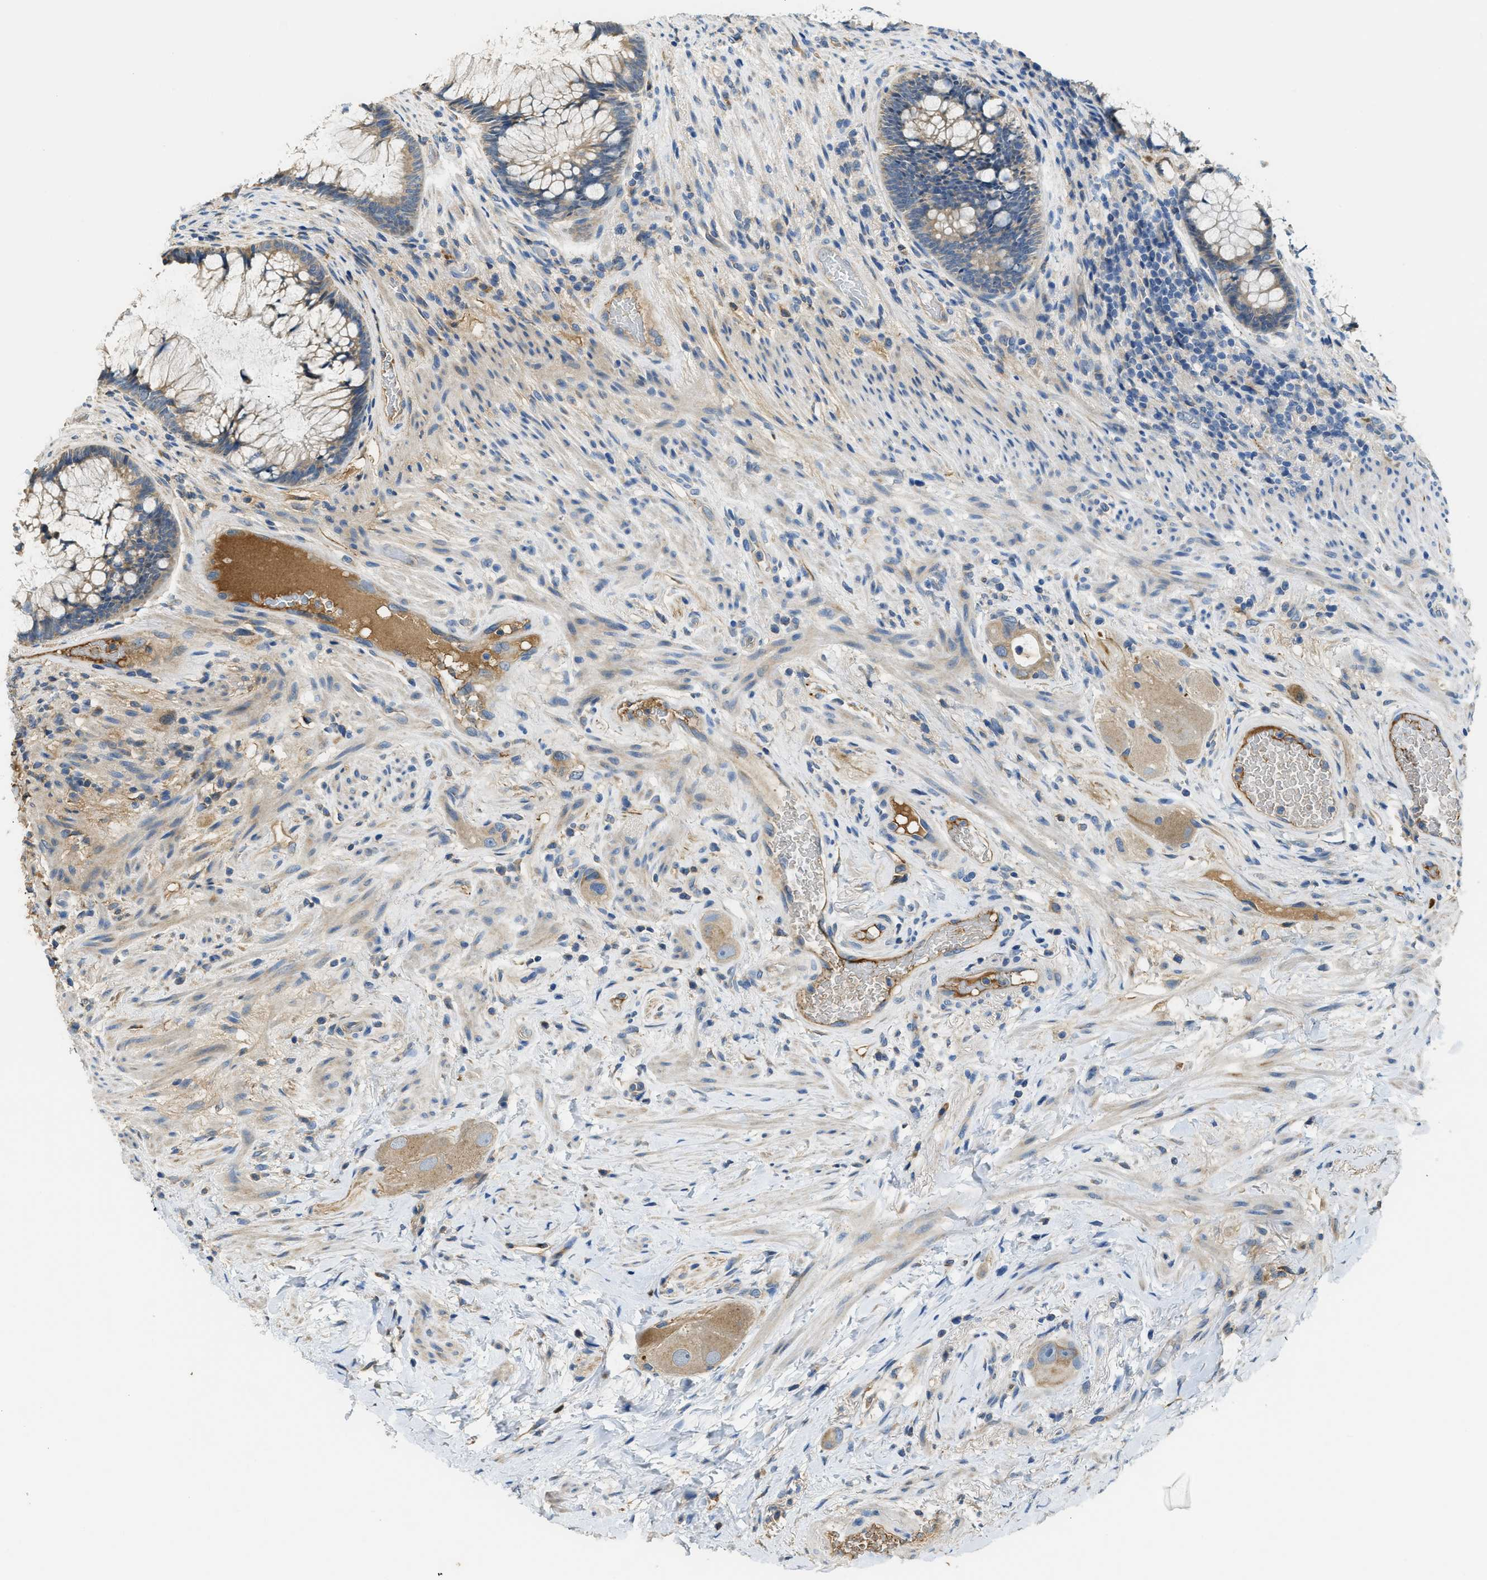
{"staining": {"intensity": "weak", "quantity": "<25%", "location": "cytoplasmic/membranous"}, "tissue": "colorectal cancer", "cell_type": "Tumor cells", "image_type": "cancer", "snomed": [{"axis": "morphology", "description": "Adenocarcinoma, NOS"}, {"axis": "topography", "description": "Rectum"}], "caption": "An image of colorectal cancer stained for a protein reveals no brown staining in tumor cells.", "gene": "RIPK2", "patient": {"sex": "male", "age": 51}}